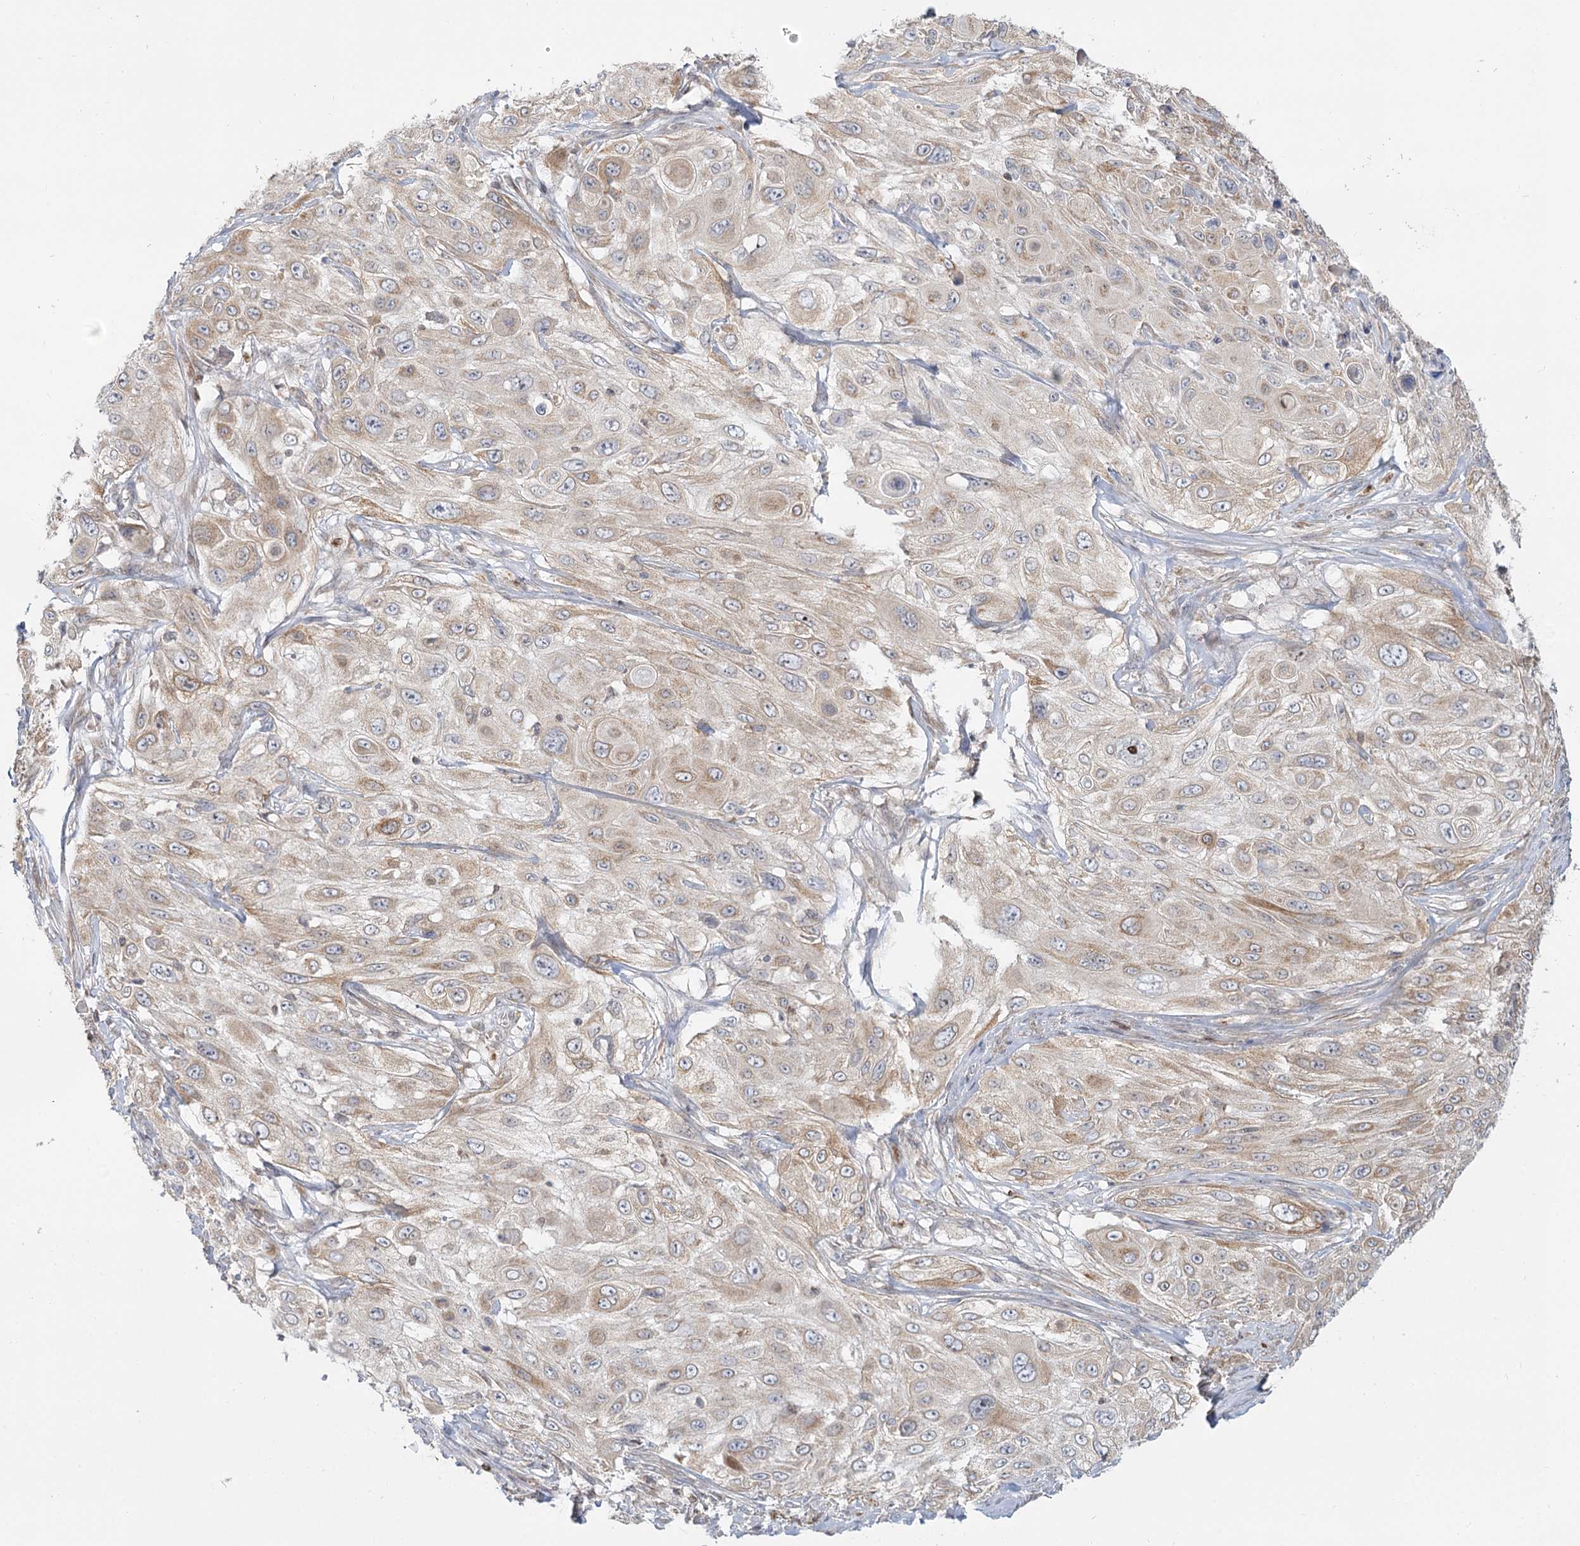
{"staining": {"intensity": "weak", "quantity": "25%-75%", "location": "cytoplasmic/membranous"}, "tissue": "cervical cancer", "cell_type": "Tumor cells", "image_type": "cancer", "snomed": [{"axis": "morphology", "description": "Squamous cell carcinoma, NOS"}, {"axis": "topography", "description": "Cervix"}], "caption": "This is a photomicrograph of IHC staining of squamous cell carcinoma (cervical), which shows weak positivity in the cytoplasmic/membranous of tumor cells.", "gene": "MTMR3", "patient": {"sex": "female", "age": 42}}